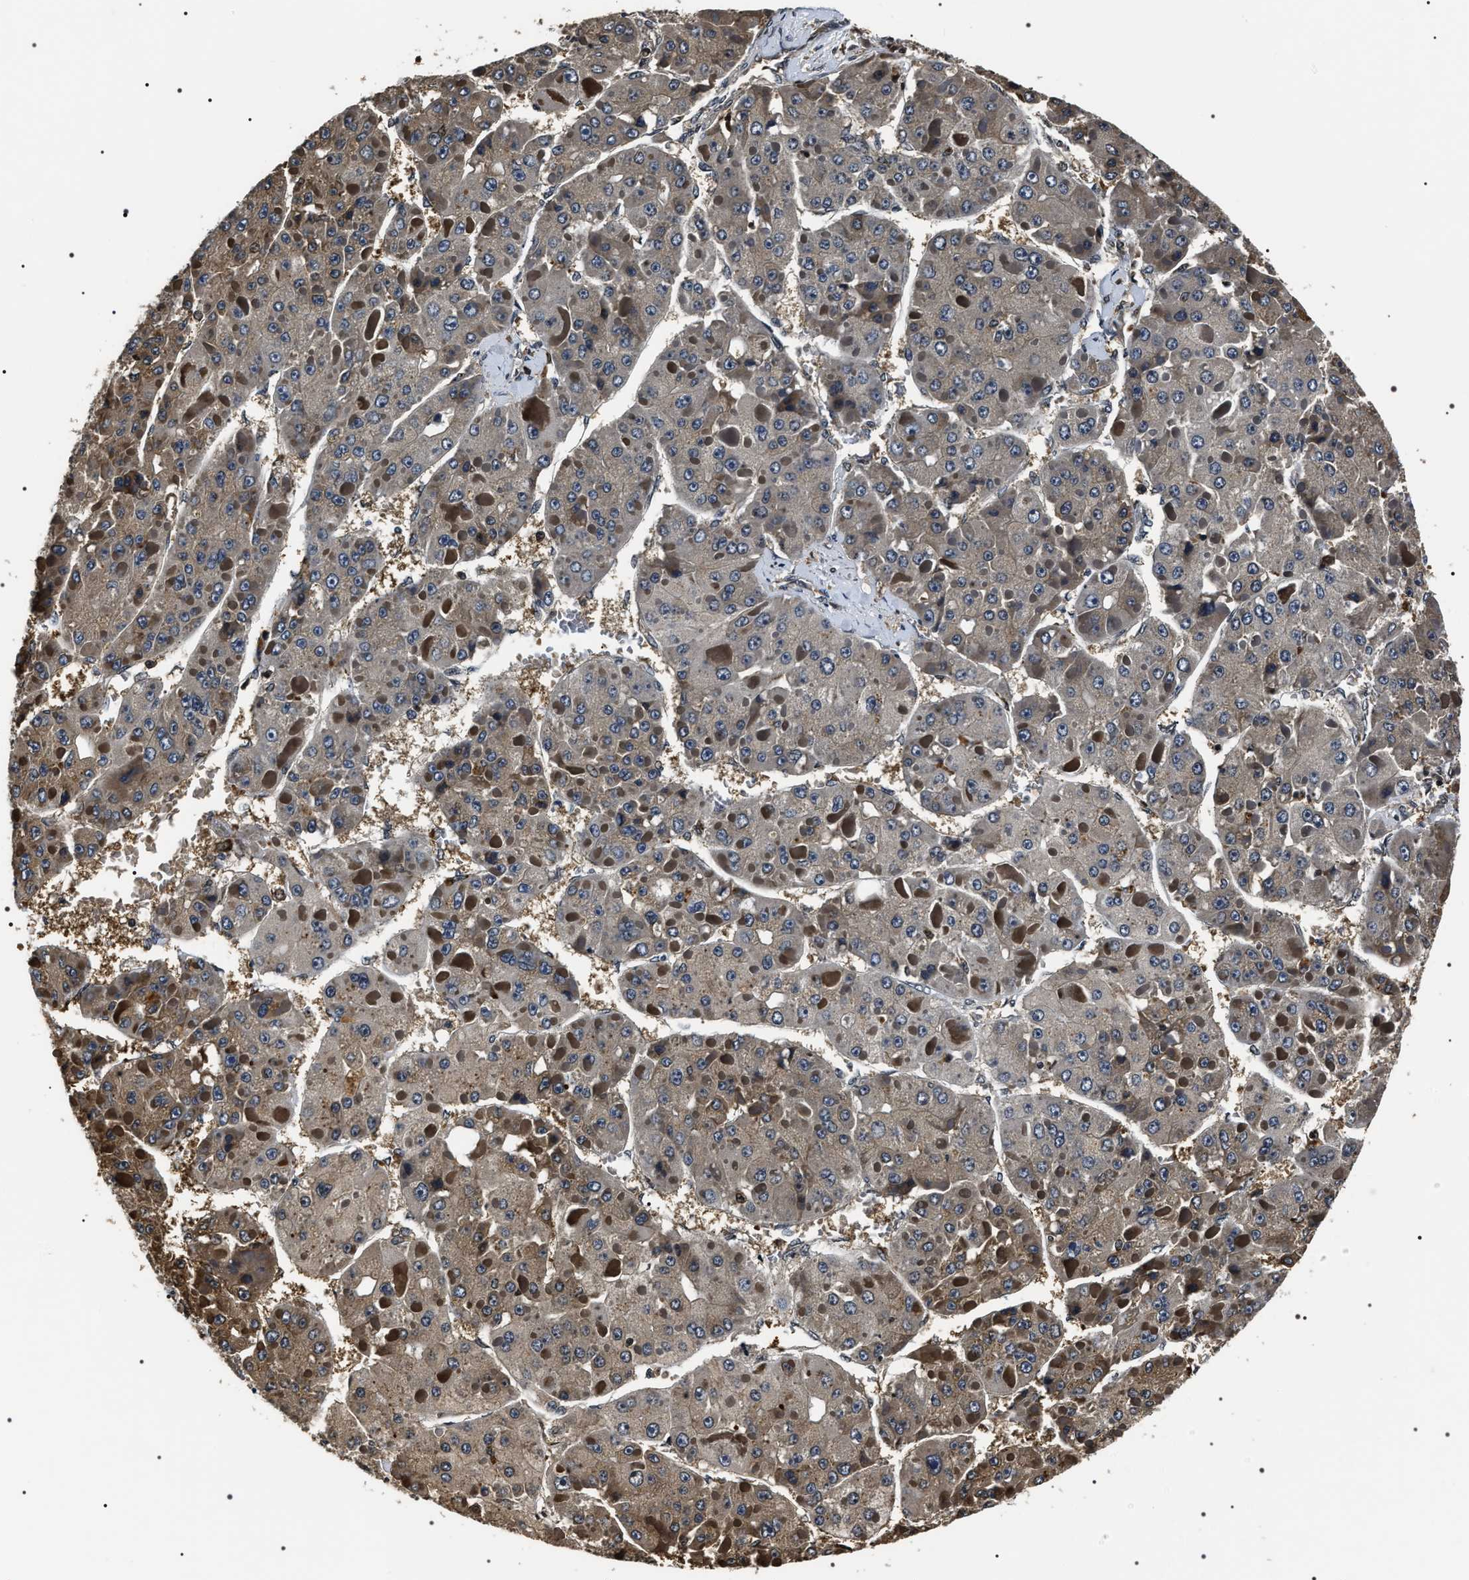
{"staining": {"intensity": "weak", "quantity": "<25%", "location": "cytoplasmic/membranous"}, "tissue": "liver cancer", "cell_type": "Tumor cells", "image_type": "cancer", "snomed": [{"axis": "morphology", "description": "Carcinoma, Hepatocellular, NOS"}, {"axis": "topography", "description": "Liver"}], "caption": "This is an IHC photomicrograph of liver cancer. There is no expression in tumor cells.", "gene": "ARHGAP22", "patient": {"sex": "female", "age": 73}}